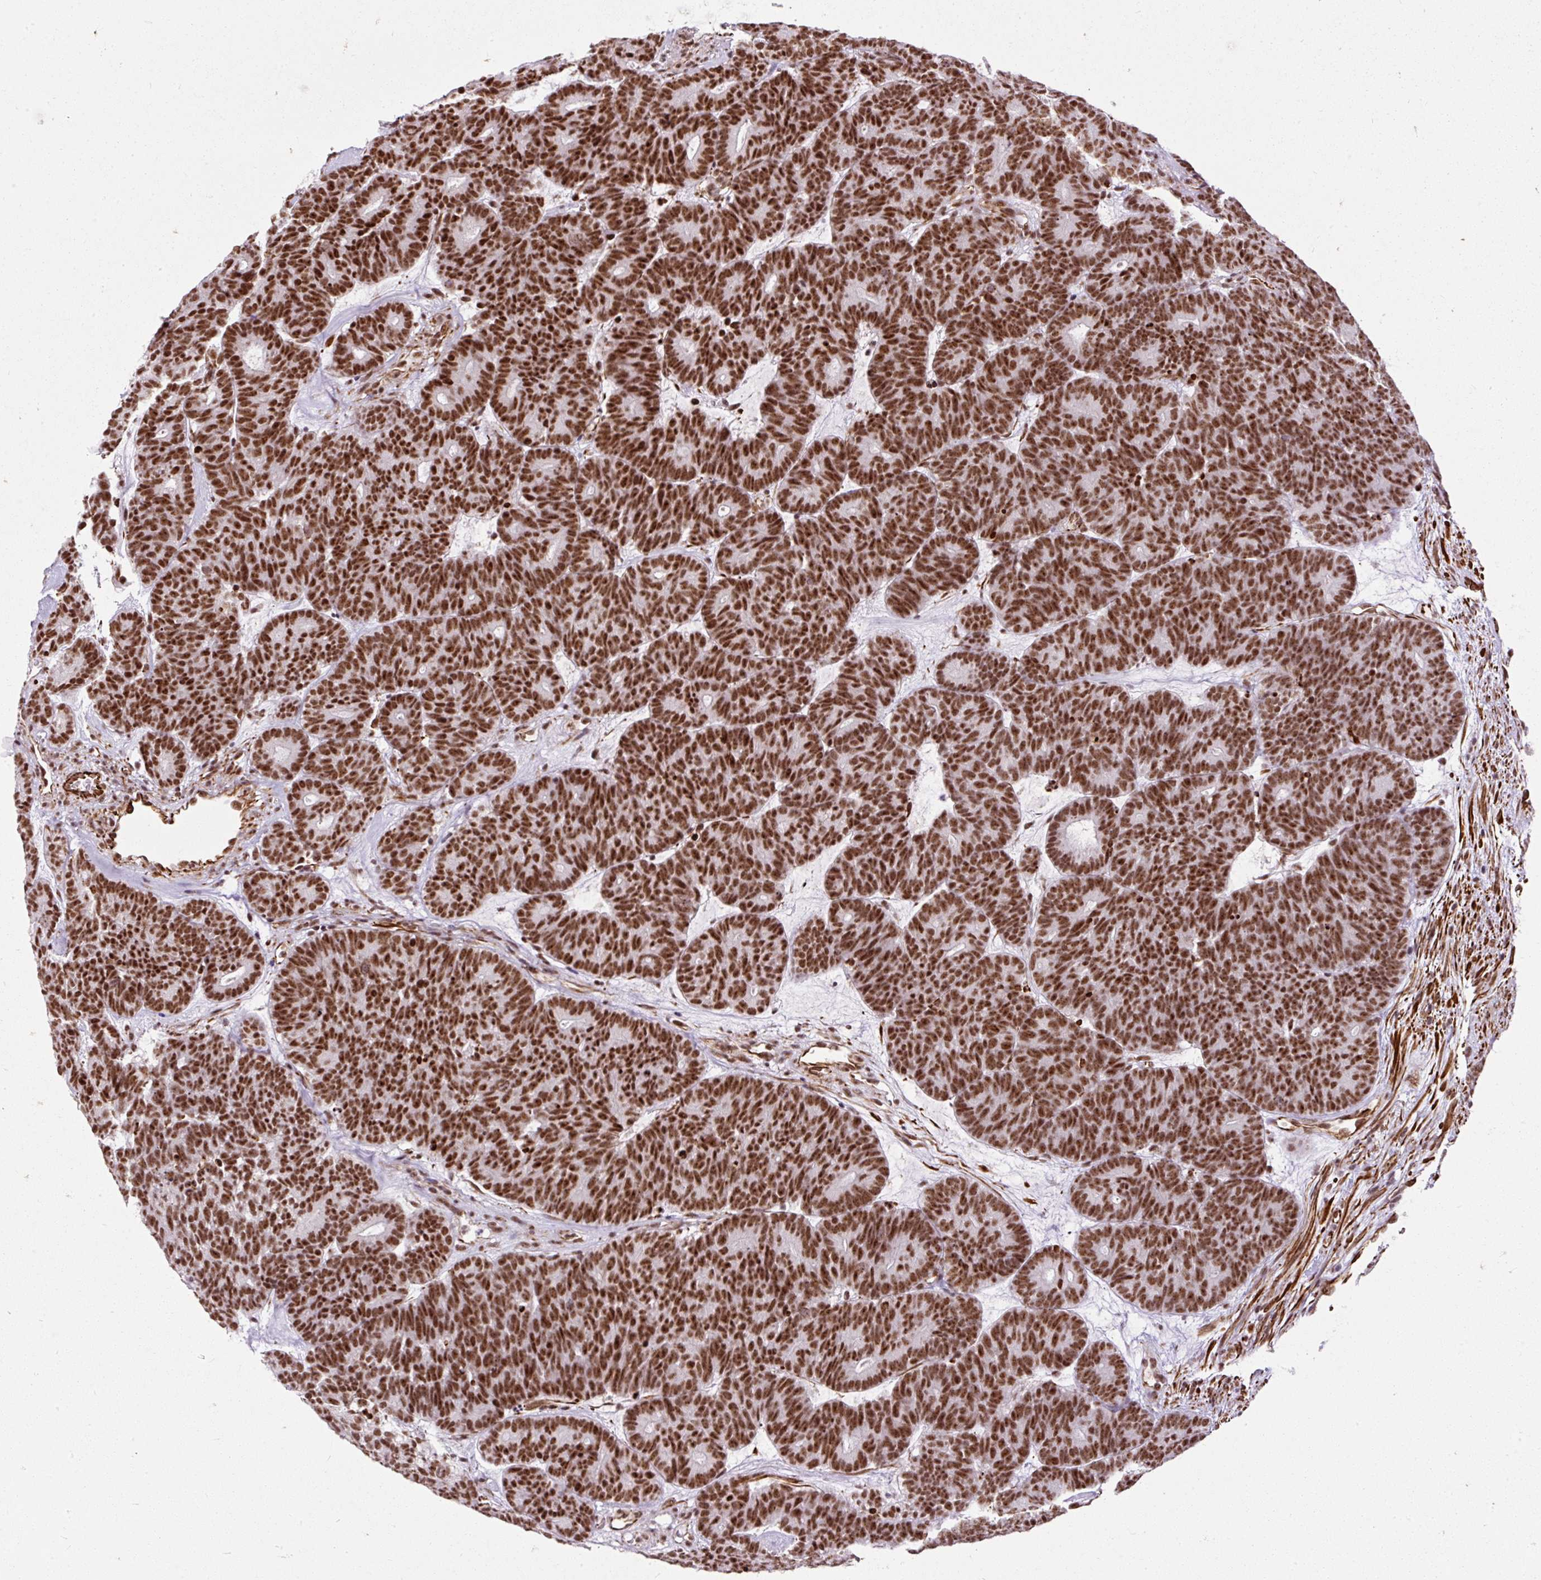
{"staining": {"intensity": "strong", "quantity": ">75%", "location": "nuclear"}, "tissue": "head and neck cancer", "cell_type": "Tumor cells", "image_type": "cancer", "snomed": [{"axis": "morphology", "description": "Adenocarcinoma, NOS"}, {"axis": "topography", "description": "Head-Neck"}], "caption": "Adenocarcinoma (head and neck) was stained to show a protein in brown. There is high levels of strong nuclear expression in about >75% of tumor cells.", "gene": "LUC7L2", "patient": {"sex": "female", "age": 81}}